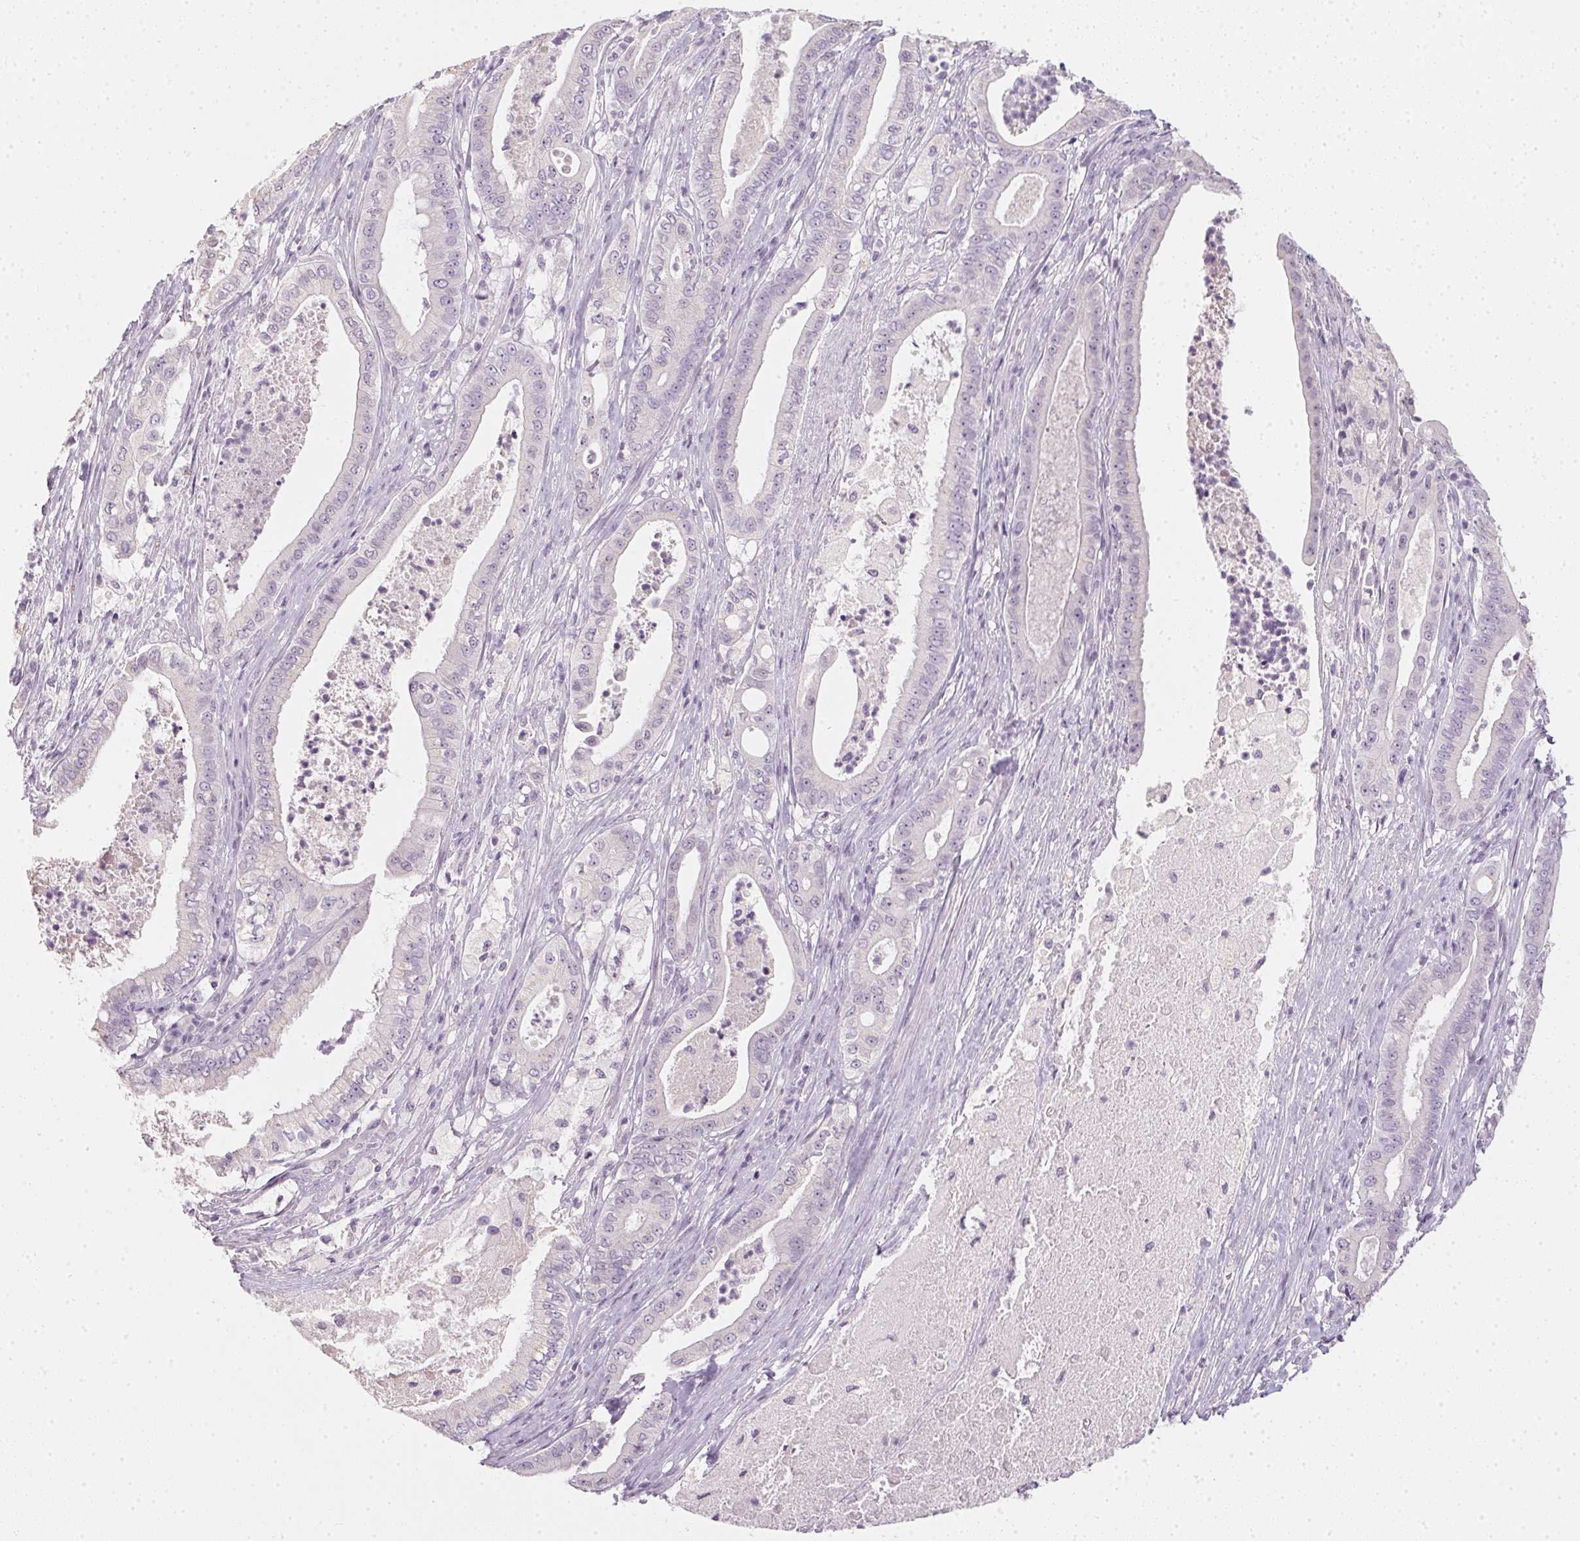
{"staining": {"intensity": "negative", "quantity": "none", "location": "none"}, "tissue": "pancreatic cancer", "cell_type": "Tumor cells", "image_type": "cancer", "snomed": [{"axis": "morphology", "description": "Adenocarcinoma, NOS"}, {"axis": "topography", "description": "Pancreas"}], "caption": "Pancreatic cancer (adenocarcinoma) stained for a protein using immunohistochemistry (IHC) exhibits no positivity tumor cells.", "gene": "TMEM72", "patient": {"sex": "male", "age": 71}}